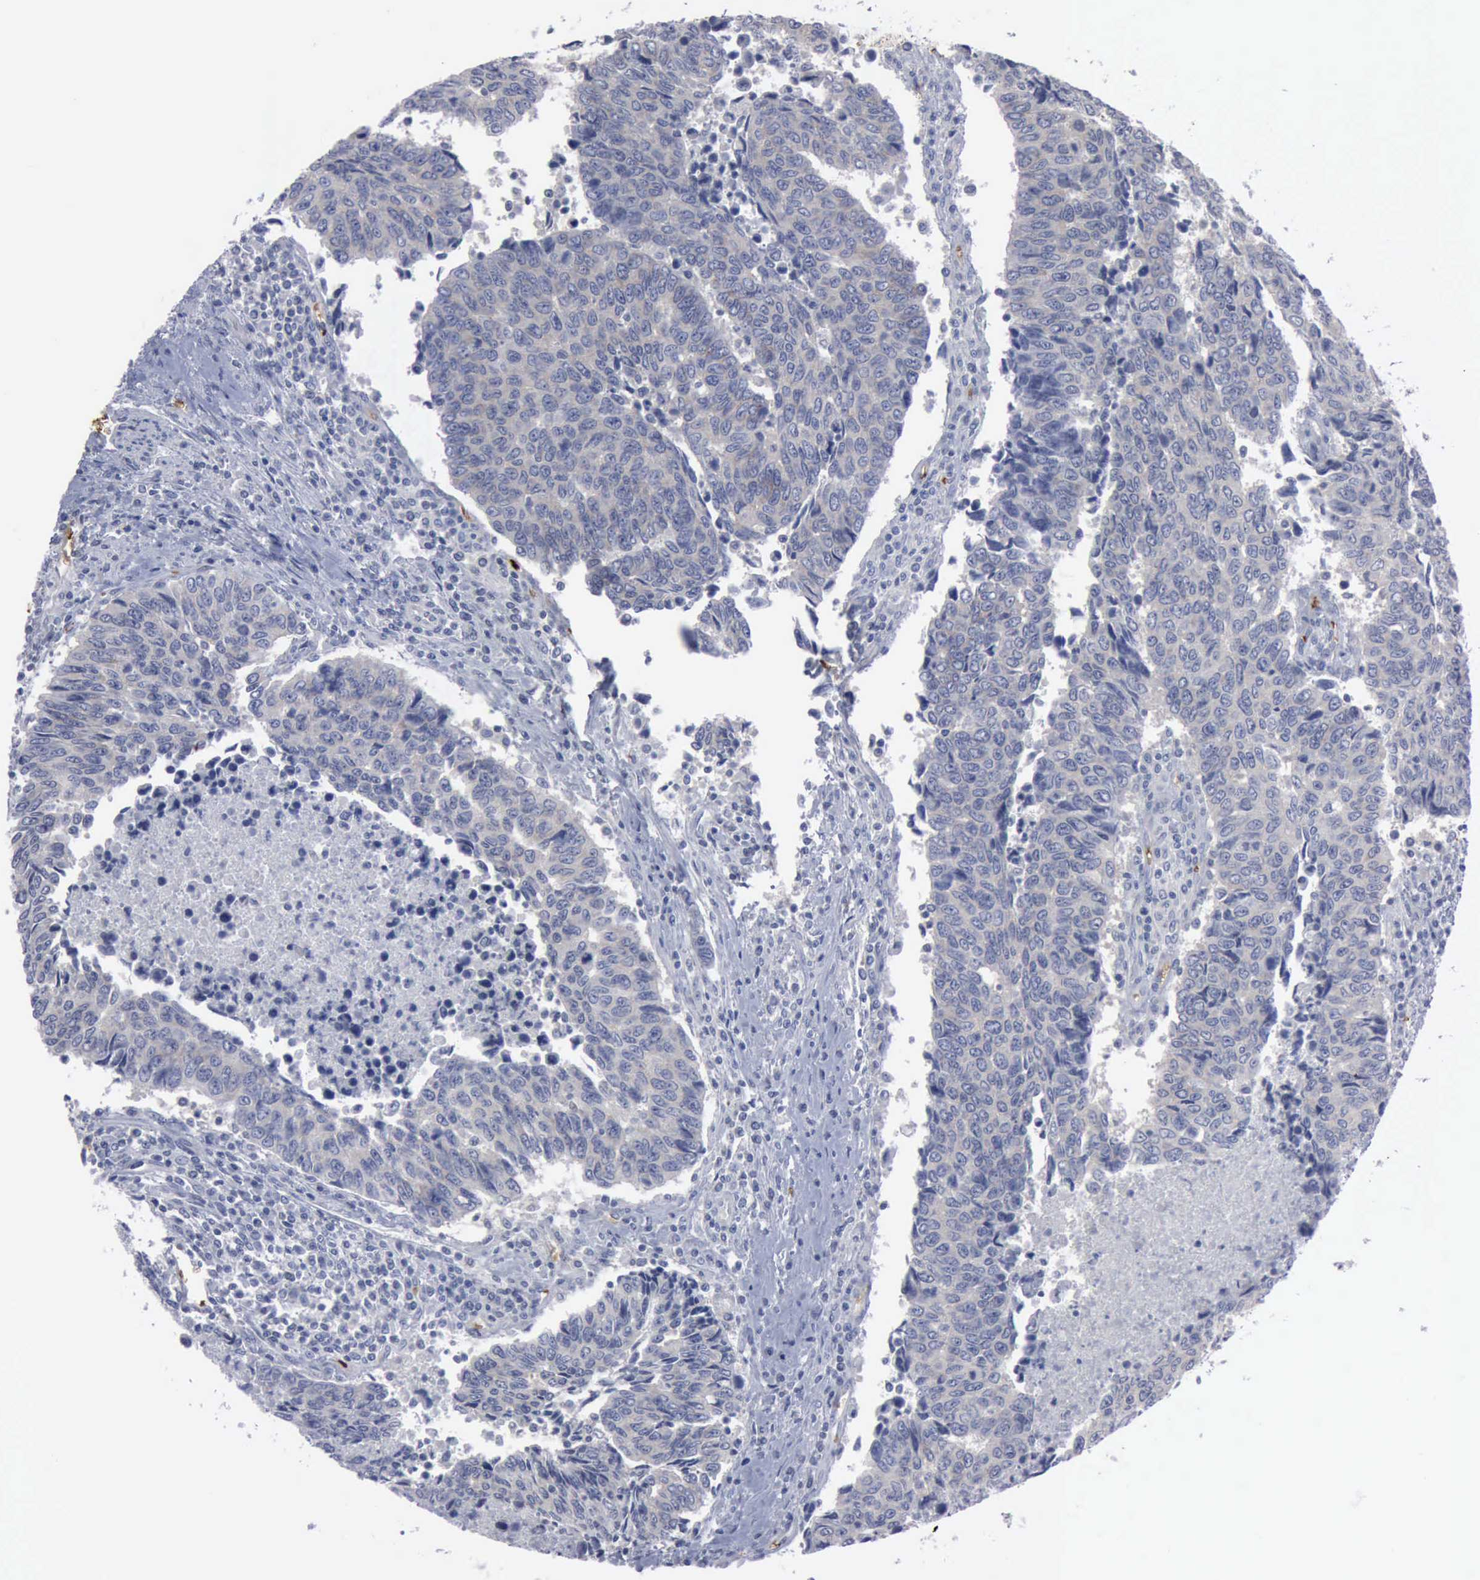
{"staining": {"intensity": "negative", "quantity": "none", "location": "none"}, "tissue": "urothelial cancer", "cell_type": "Tumor cells", "image_type": "cancer", "snomed": [{"axis": "morphology", "description": "Urothelial carcinoma, High grade"}, {"axis": "topography", "description": "Urinary bladder"}], "caption": "This is an immunohistochemistry (IHC) image of human urothelial cancer. There is no staining in tumor cells.", "gene": "TGFB1", "patient": {"sex": "male", "age": 86}}